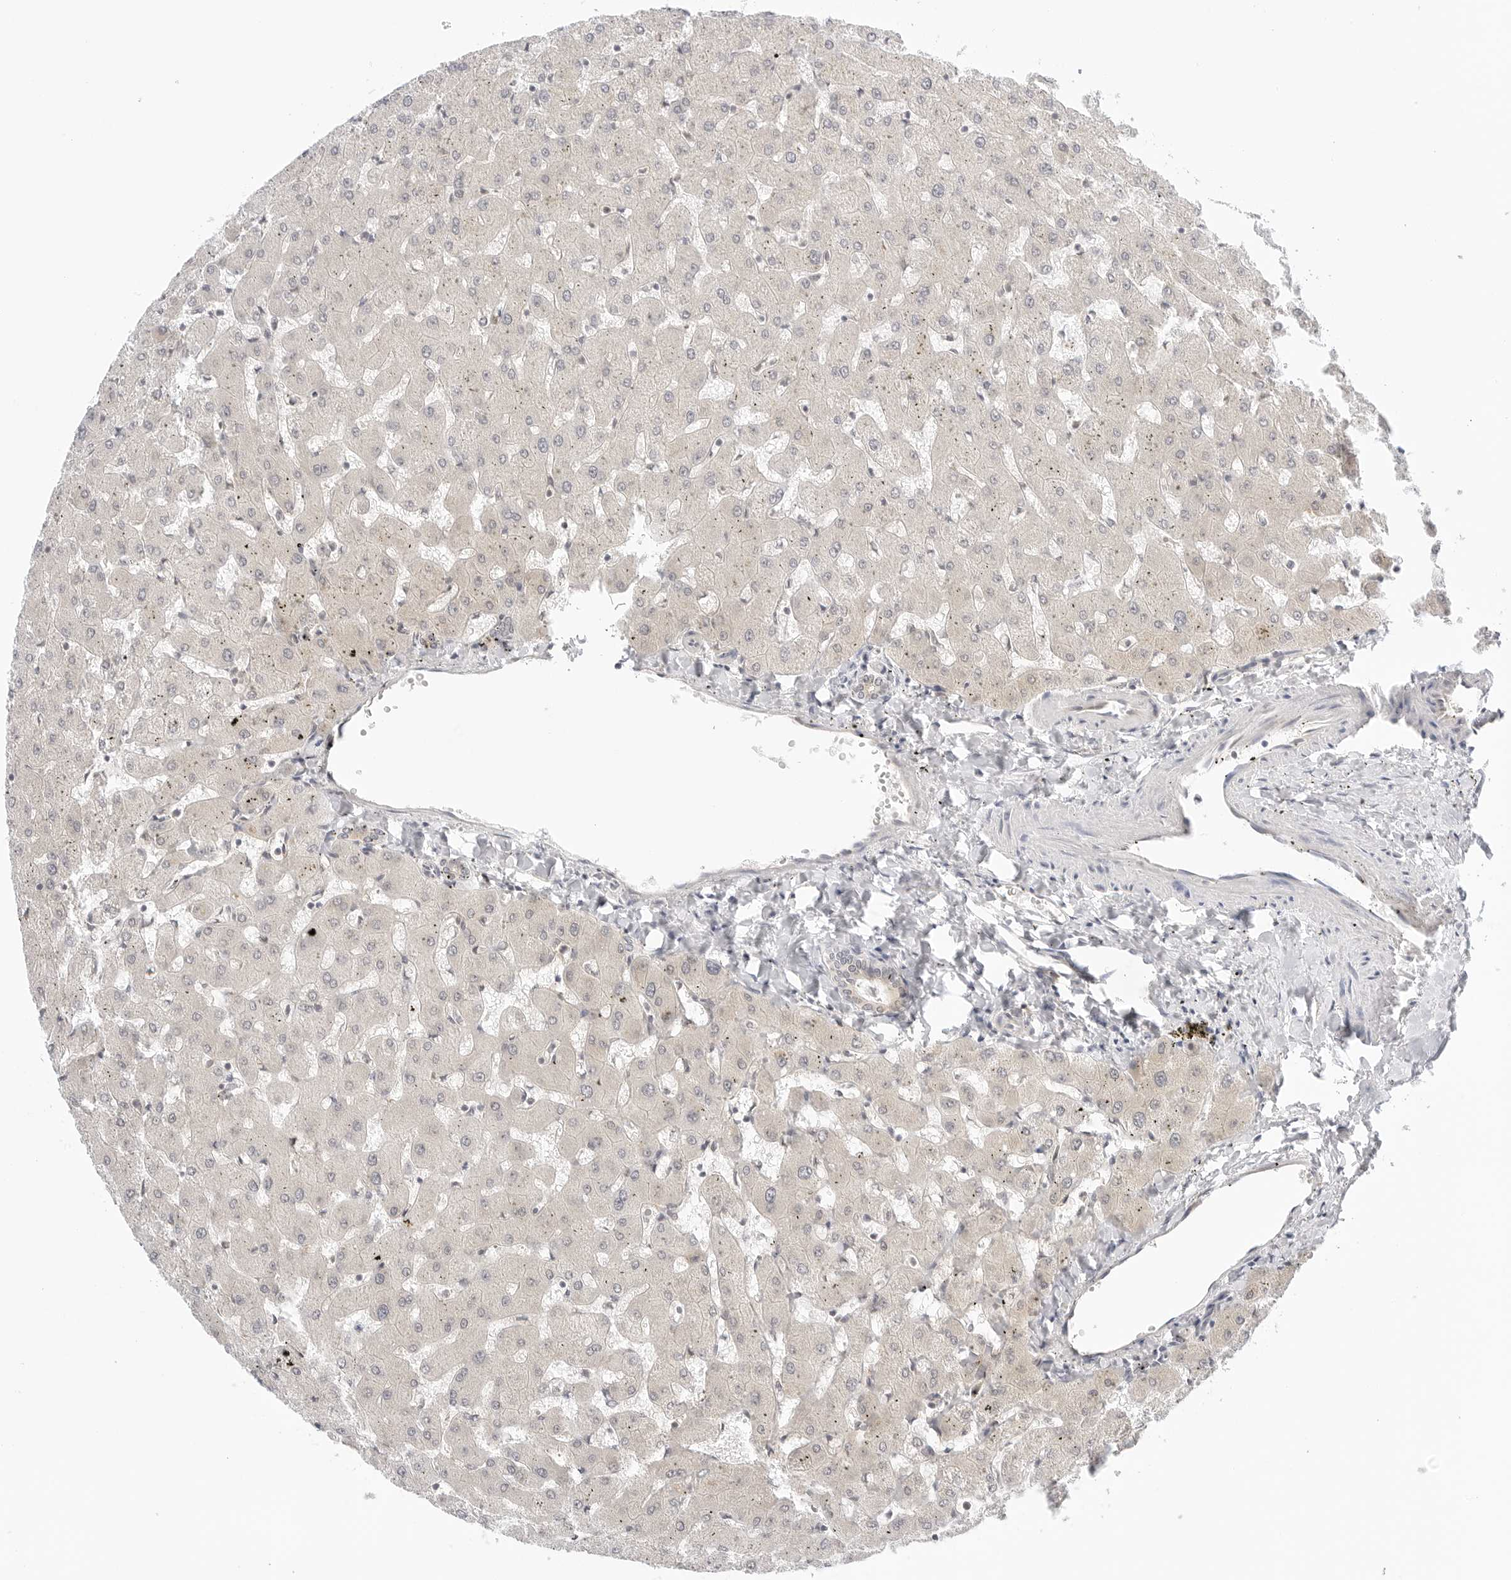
{"staining": {"intensity": "weak", "quantity": "25%-75%", "location": "cytoplasmic/membranous"}, "tissue": "liver", "cell_type": "Cholangiocytes", "image_type": "normal", "snomed": [{"axis": "morphology", "description": "Normal tissue, NOS"}, {"axis": "topography", "description": "Liver"}], "caption": "Immunohistochemistry (IHC) (DAB (3,3'-diaminobenzidine)) staining of benign liver shows weak cytoplasmic/membranous protein expression in about 25%-75% of cholangiocytes.", "gene": "TCP1", "patient": {"sex": "female", "age": 63}}